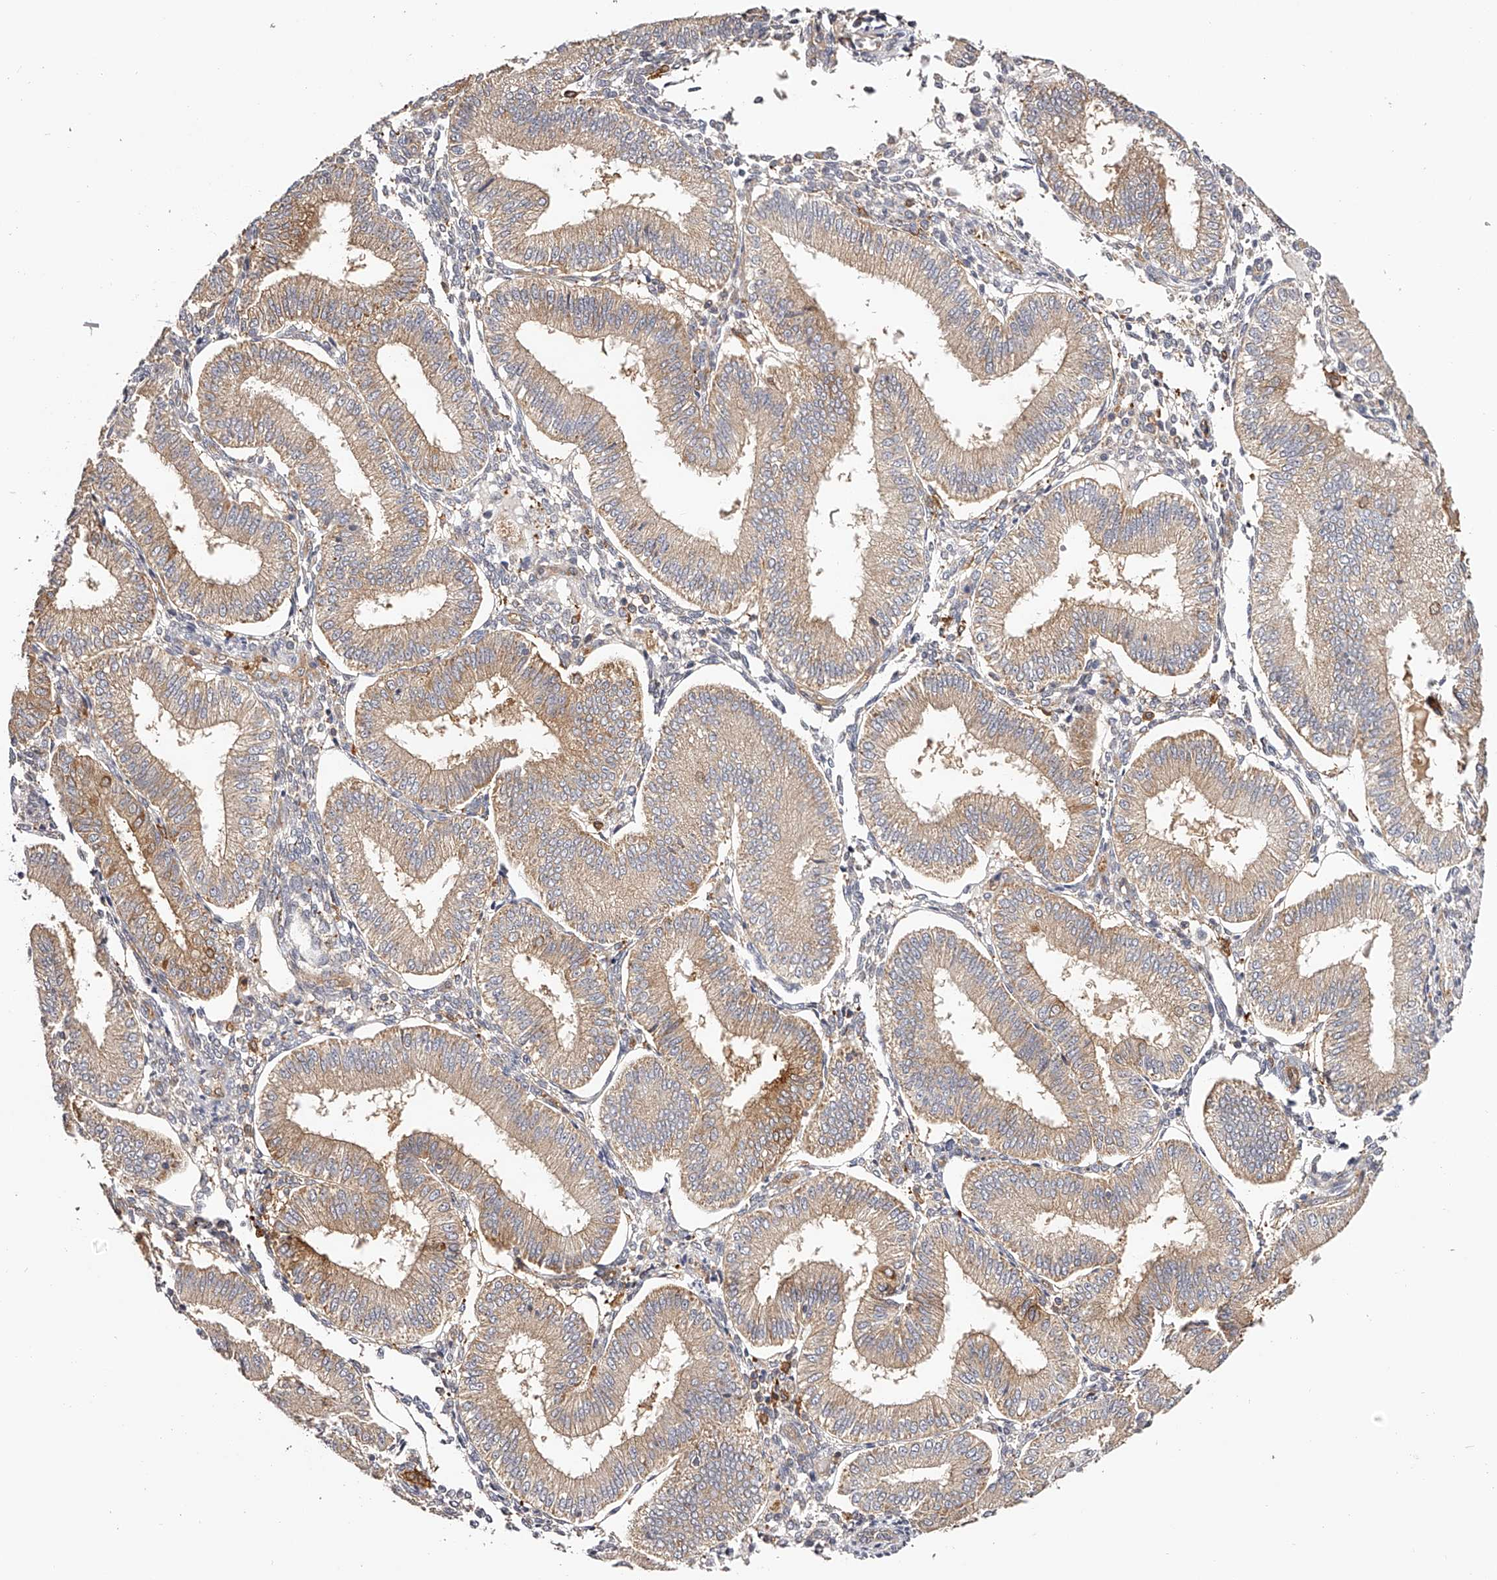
{"staining": {"intensity": "weak", "quantity": "25%-75%", "location": "cytoplasmic/membranous"}, "tissue": "endometrium", "cell_type": "Cells in endometrial stroma", "image_type": "normal", "snomed": [{"axis": "morphology", "description": "Normal tissue, NOS"}, {"axis": "topography", "description": "Endometrium"}], "caption": "Immunohistochemistry (IHC) photomicrograph of benign human endometrium stained for a protein (brown), which shows low levels of weak cytoplasmic/membranous staining in approximately 25%-75% of cells in endometrial stroma.", "gene": "LAP3", "patient": {"sex": "female", "age": 39}}